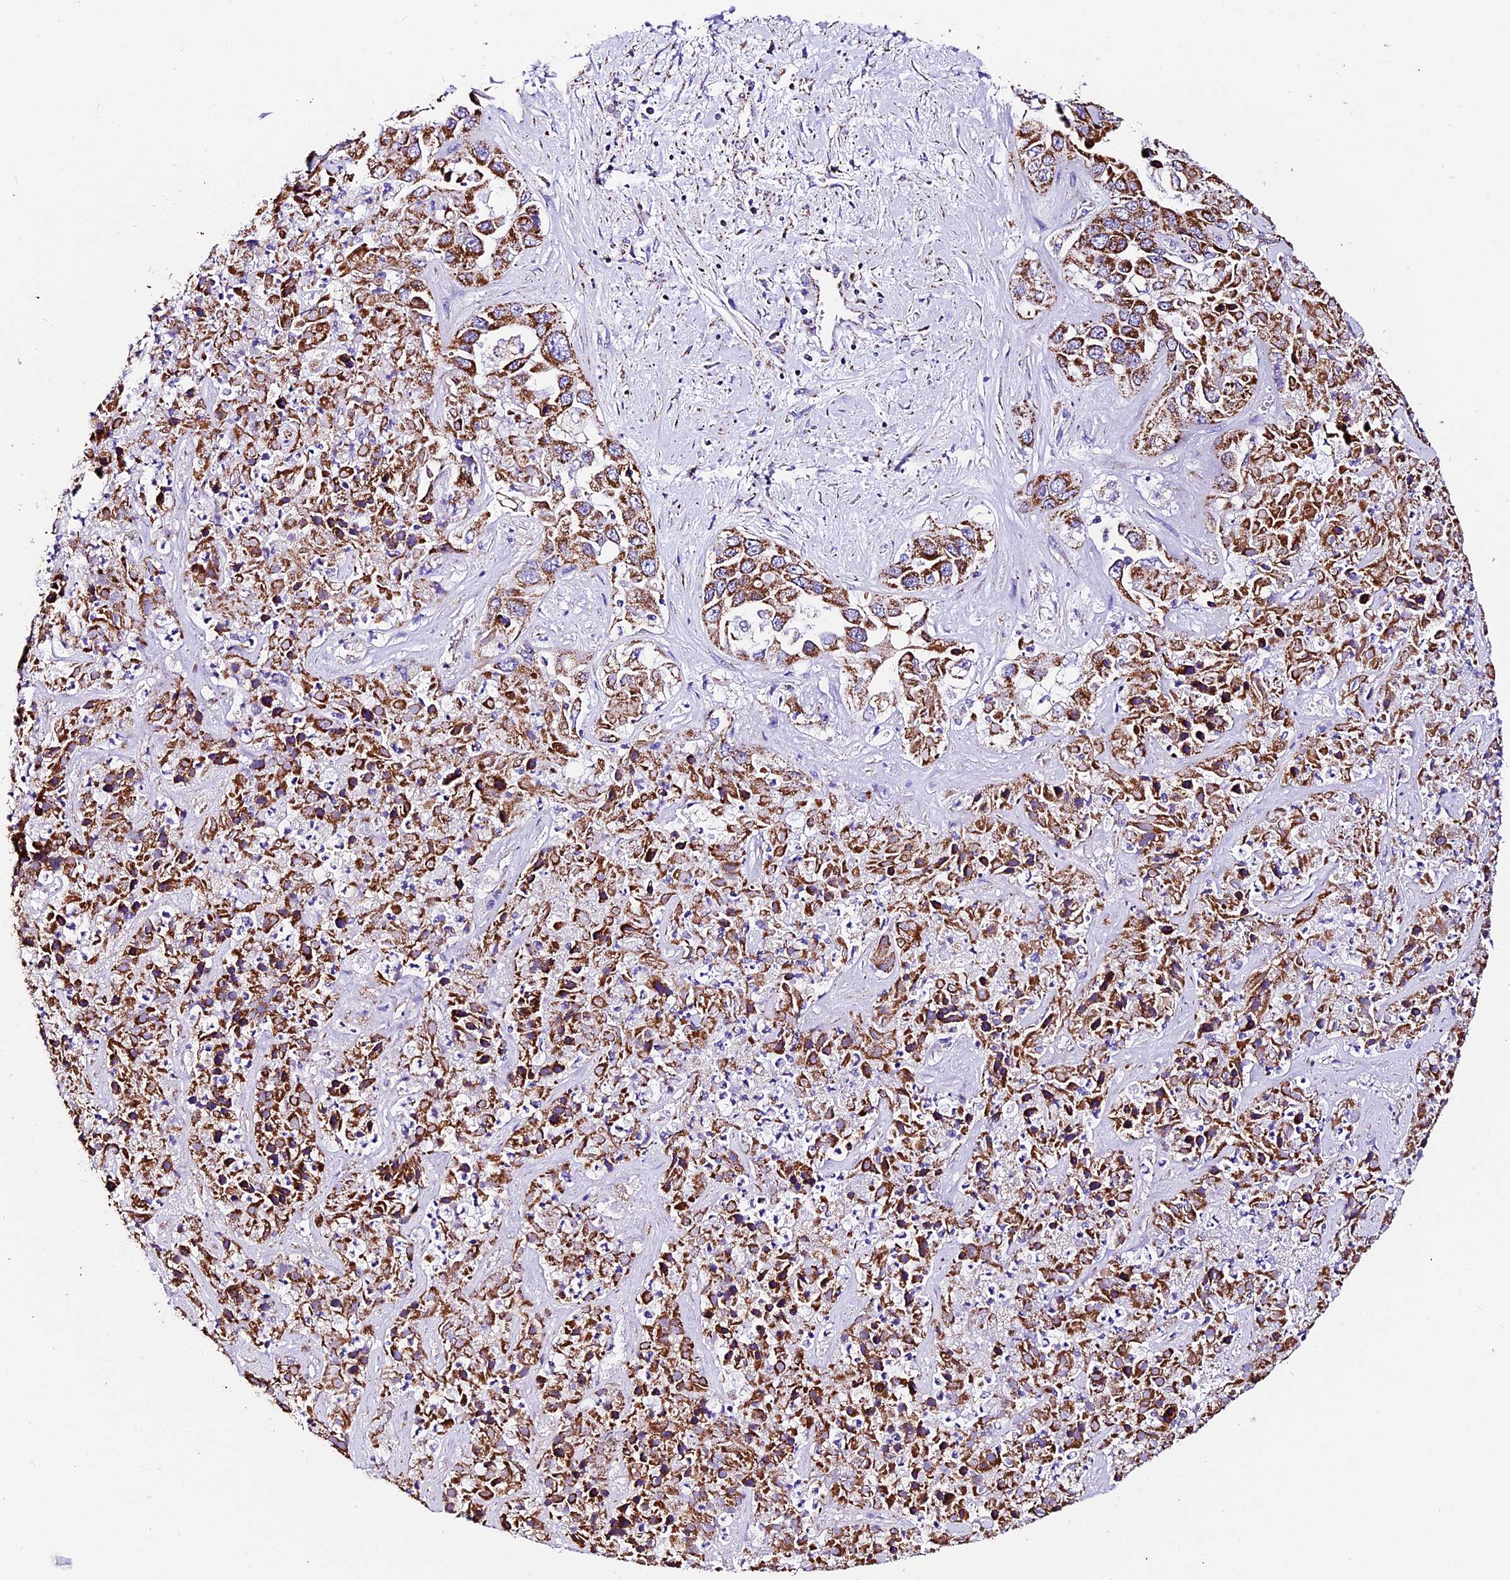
{"staining": {"intensity": "strong", "quantity": ">75%", "location": "cytoplasmic/membranous"}, "tissue": "liver cancer", "cell_type": "Tumor cells", "image_type": "cancer", "snomed": [{"axis": "morphology", "description": "Cholangiocarcinoma"}, {"axis": "topography", "description": "Liver"}], "caption": "Immunohistochemical staining of human liver cancer (cholangiocarcinoma) shows high levels of strong cytoplasmic/membranous expression in approximately >75% of tumor cells. Nuclei are stained in blue.", "gene": "DCAF5", "patient": {"sex": "female", "age": 52}}